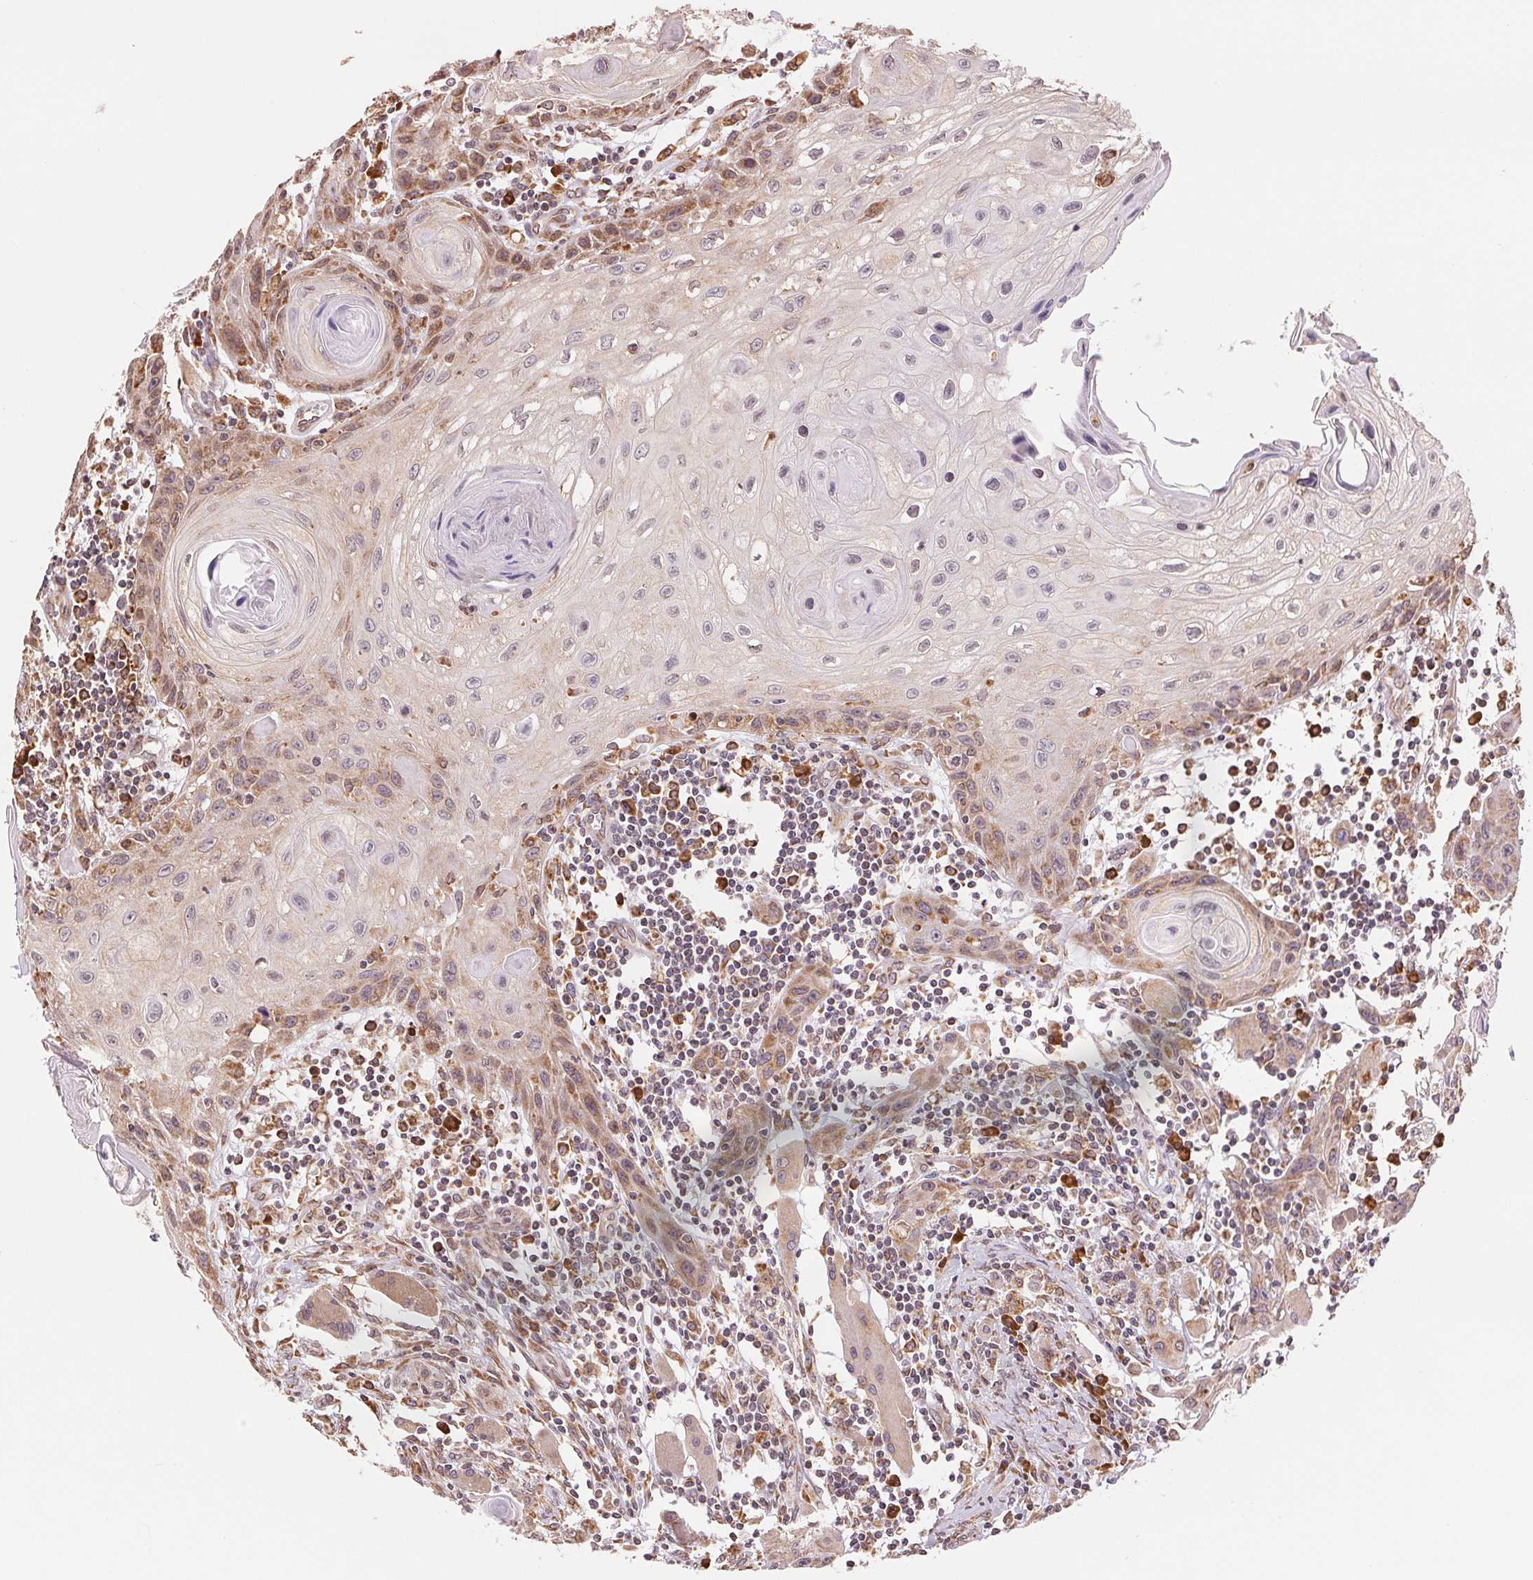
{"staining": {"intensity": "moderate", "quantity": "25%-75%", "location": "cytoplasmic/membranous"}, "tissue": "head and neck cancer", "cell_type": "Tumor cells", "image_type": "cancer", "snomed": [{"axis": "morphology", "description": "Squamous cell carcinoma, NOS"}, {"axis": "topography", "description": "Oral tissue"}, {"axis": "topography", "description": "Head-Neck"}], "caption": "Immunohistochemical staining of human head and neck cancer (squamous cell carcinoma) shows medium levels of moderate cytoplasmic/membranous positivity in about 25%-75% of tumor cells.", "gene": "RPN1", "patient": {"sex": "male", "age": 58}}